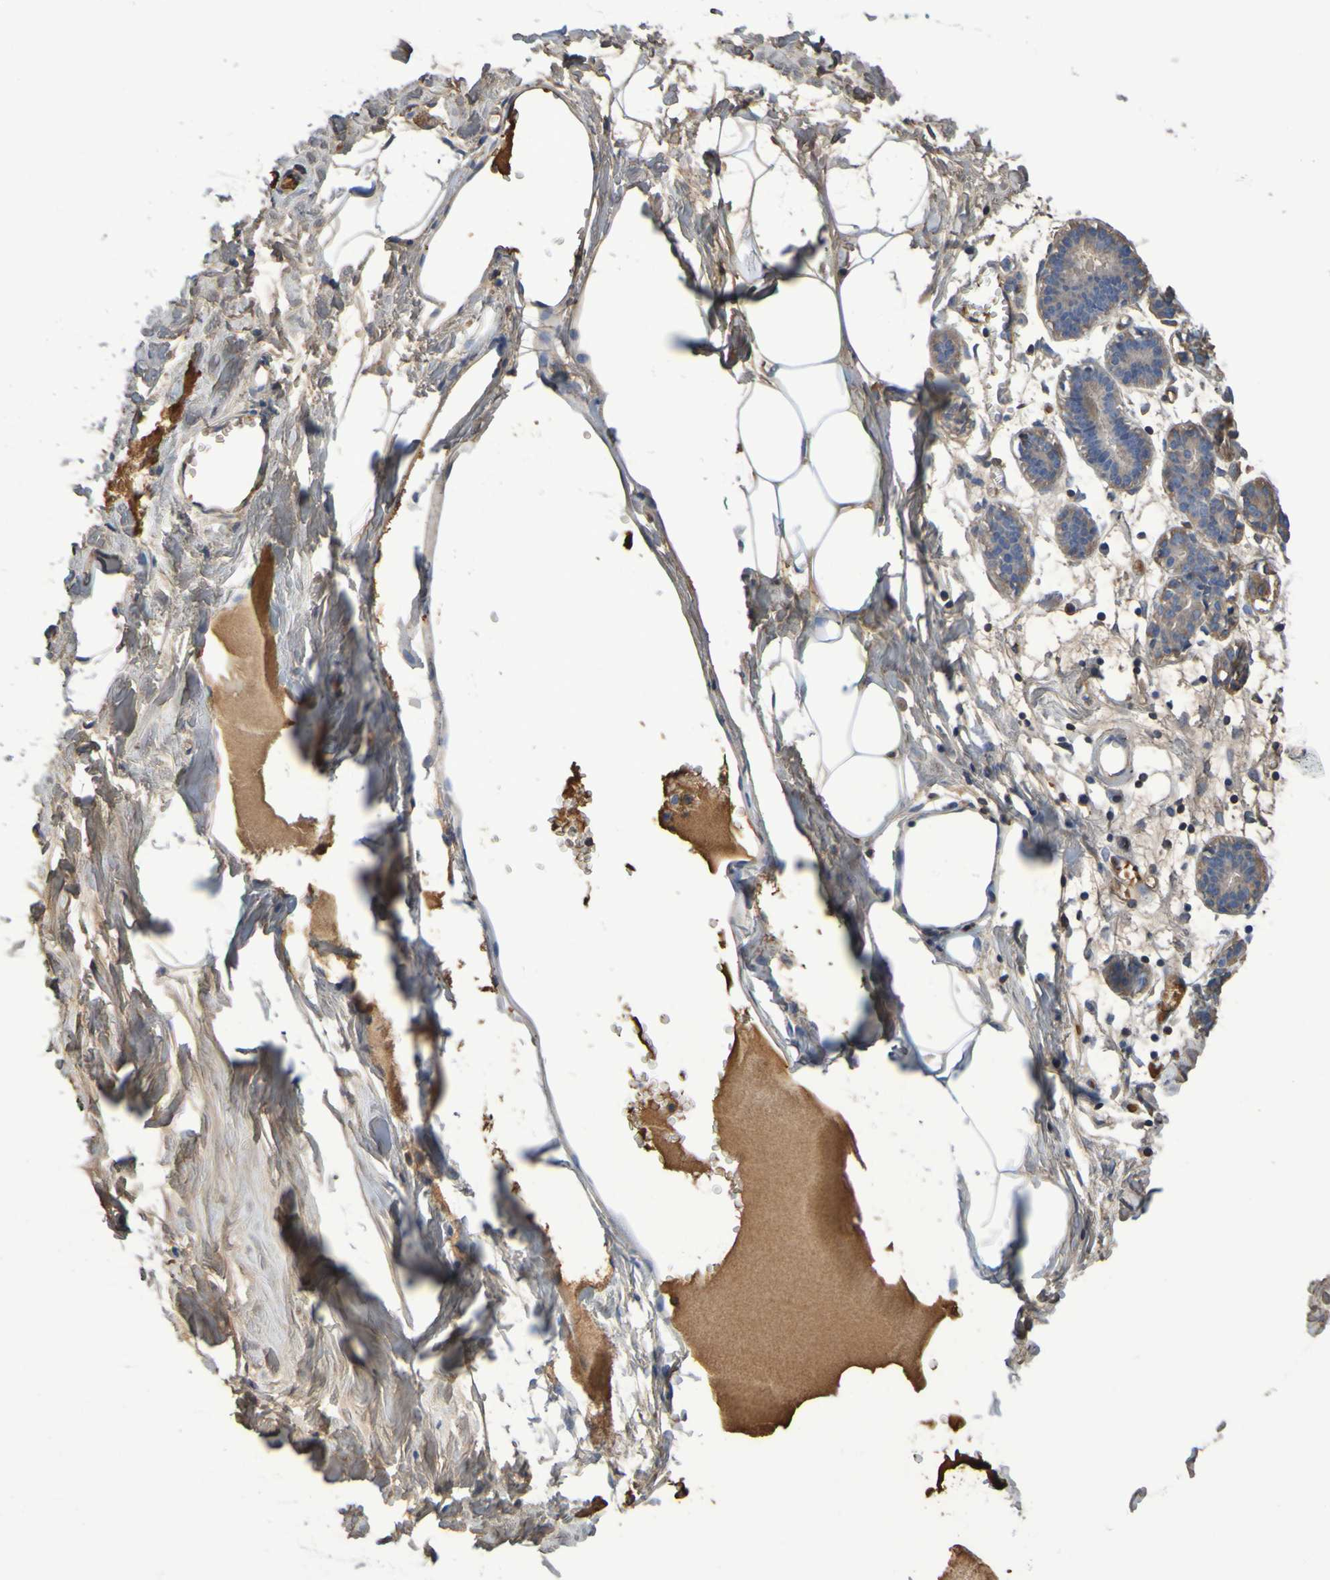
{"staining": {"intensity": "negative", "quantity": "none", "location": "none"}, "tissue": "breast", "cell_type": "Adipocytes", "image_type": "normal", "snomed": [{"axis": "morphology", "description": "Normal tissue, NOS"}, {"axis": "topography", "description": "Breast"}], "caption": "Protein analysis of benign breast shows no significant expression in adipocytes.", "gene": "GAB3", "patient": {"sex": "female", "age": 27}}